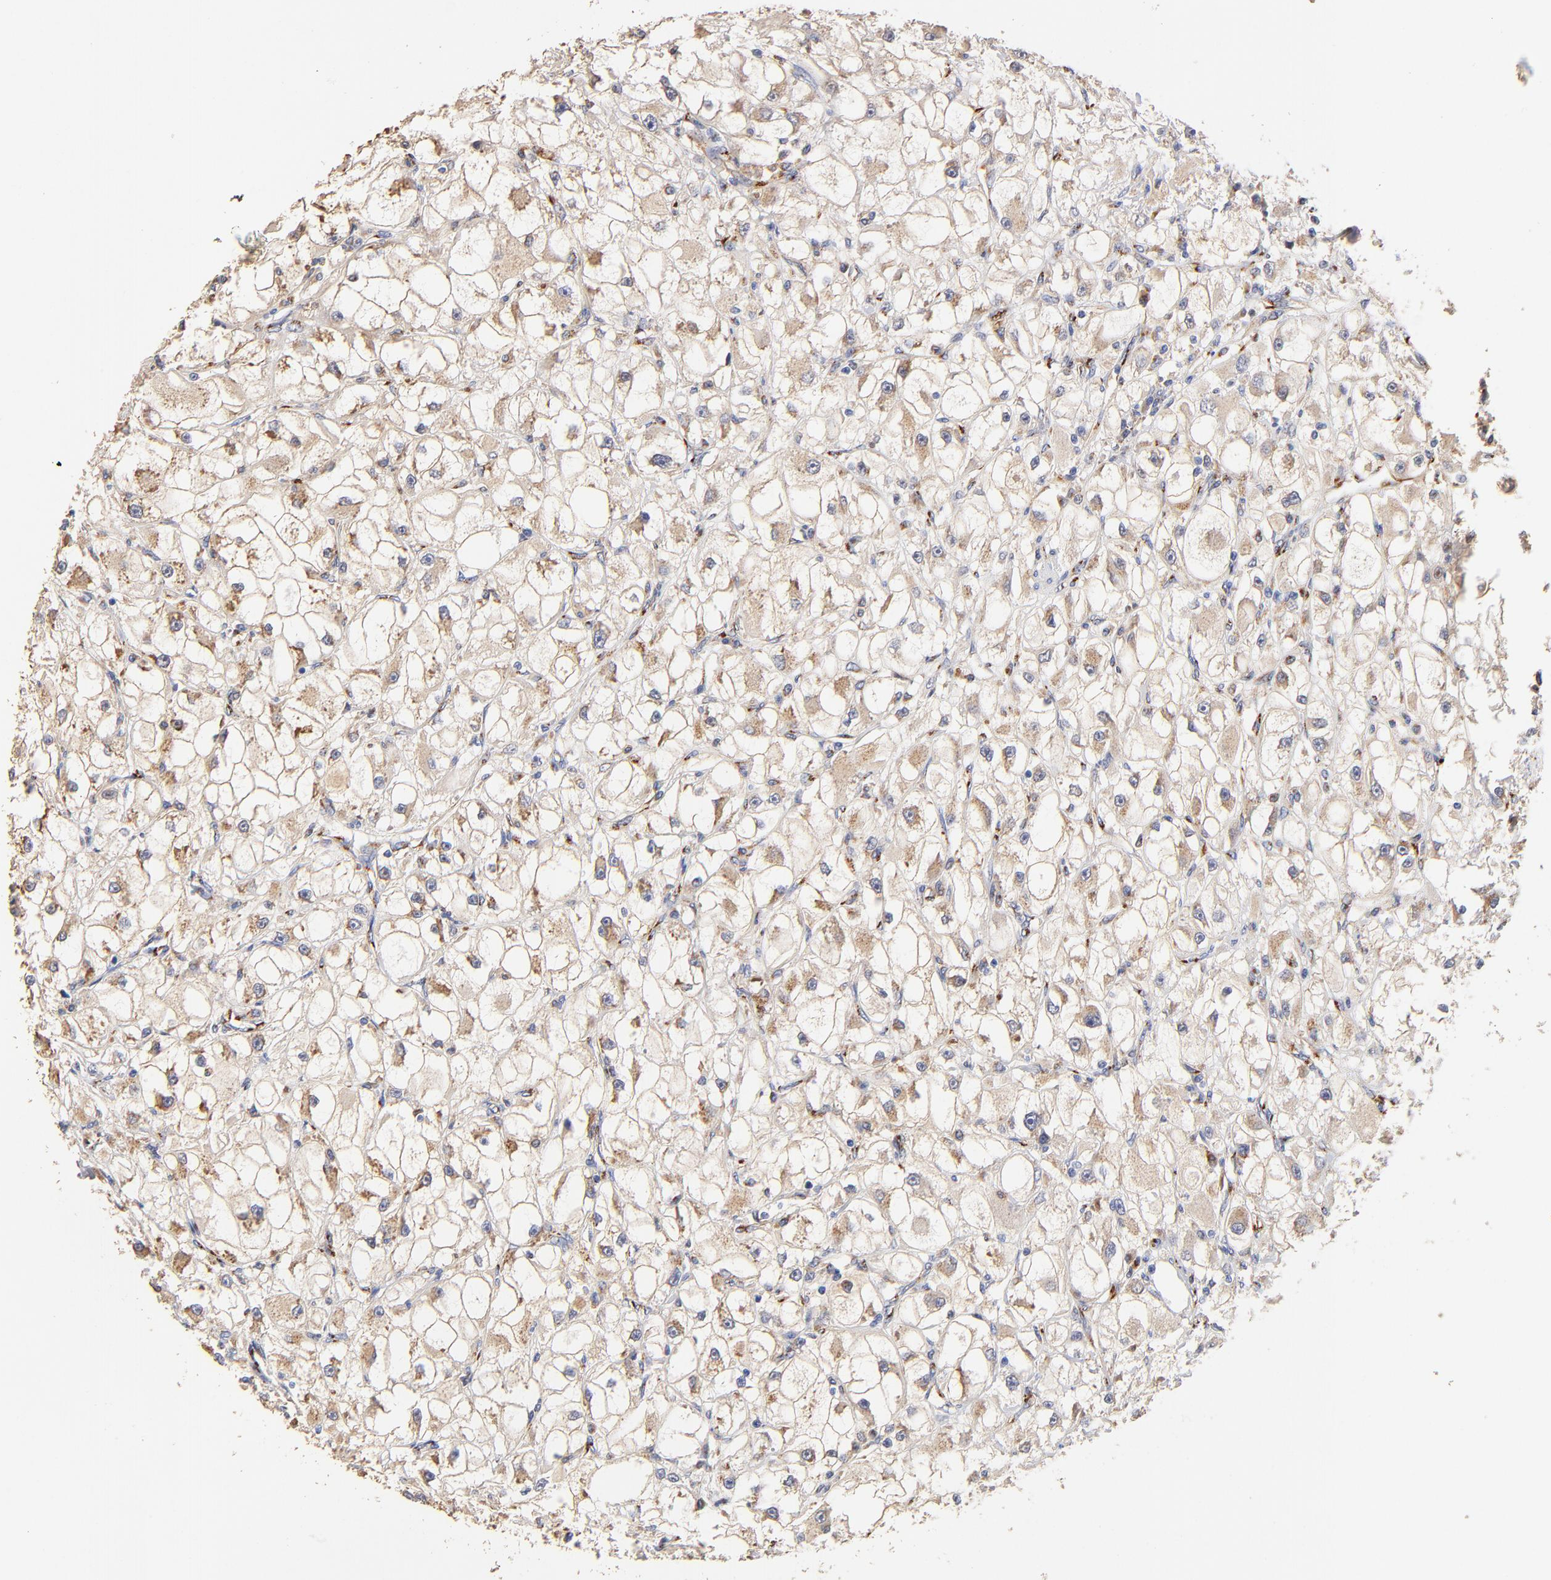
{"staining": {"intensity": "weak", "quantity": ">75%", "location": "cytoplasmic/membranous"}, "tissue": "renal cancer", "cell_type": "Tumor cells", "image_type": "cancer", "snomed": [{"axis": "morphology", "description": "Adenocarcinoma, NOS"}, {"axis": "topography", "description": "Kidney"}], "caption": "Renal cancer tissue reveals weak cytoplasmic/membranous positivity in about >75% of tumor cells", "gene": "FMNL3", "patient": {"sex": "female", "age": 73}}